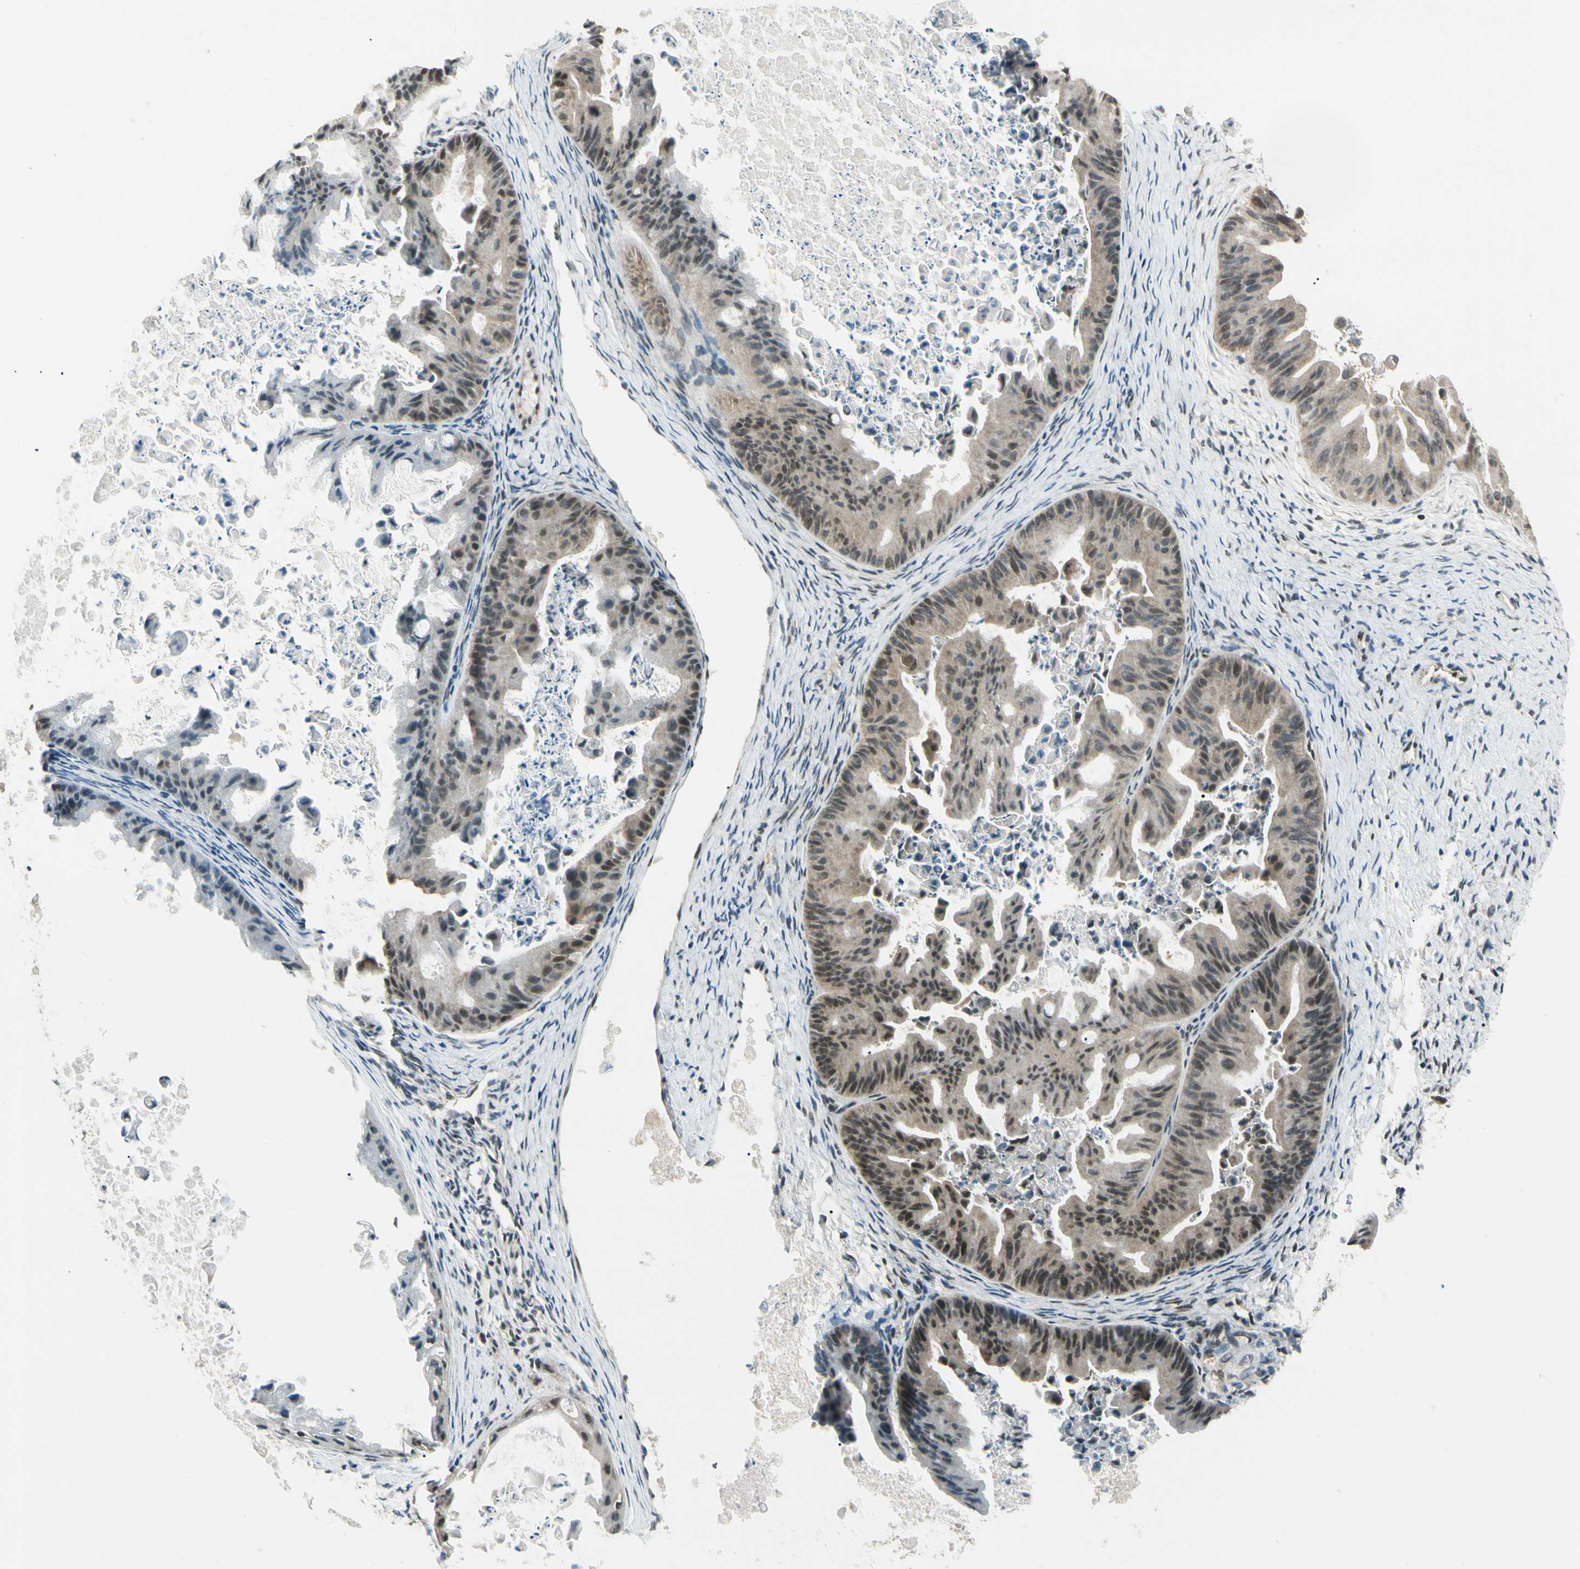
{"staining": {"intensity": "weak", "quantity": ">75%", "location": "cytoplasmic/membranous,nuclear"}, "tissue": "ovarian cancer", "cell_type": "Tumor cells", "image_type": "cancer", "snomed": [{"axis": "morphology", "description": "Cystadenocarcinoma, mucinous, NOS"}, {"axis": "topography", "description": "Ovary"}], "caption": "Immunohistochemistry image of neoplastic tissue: ovarian cancer (mucinous cystadenocarcinoma) stained using immunohistochemistry (IHC) exhibits low levels of weak protein expression localized specifically in the cytoplasmic/membranous and nuclear of tumor cells, appearing as a cytoplasmic/membranous and nuclear brown color.", "gene": "ZSCAN12", "patient": {"sex": "female", "age": 37}}